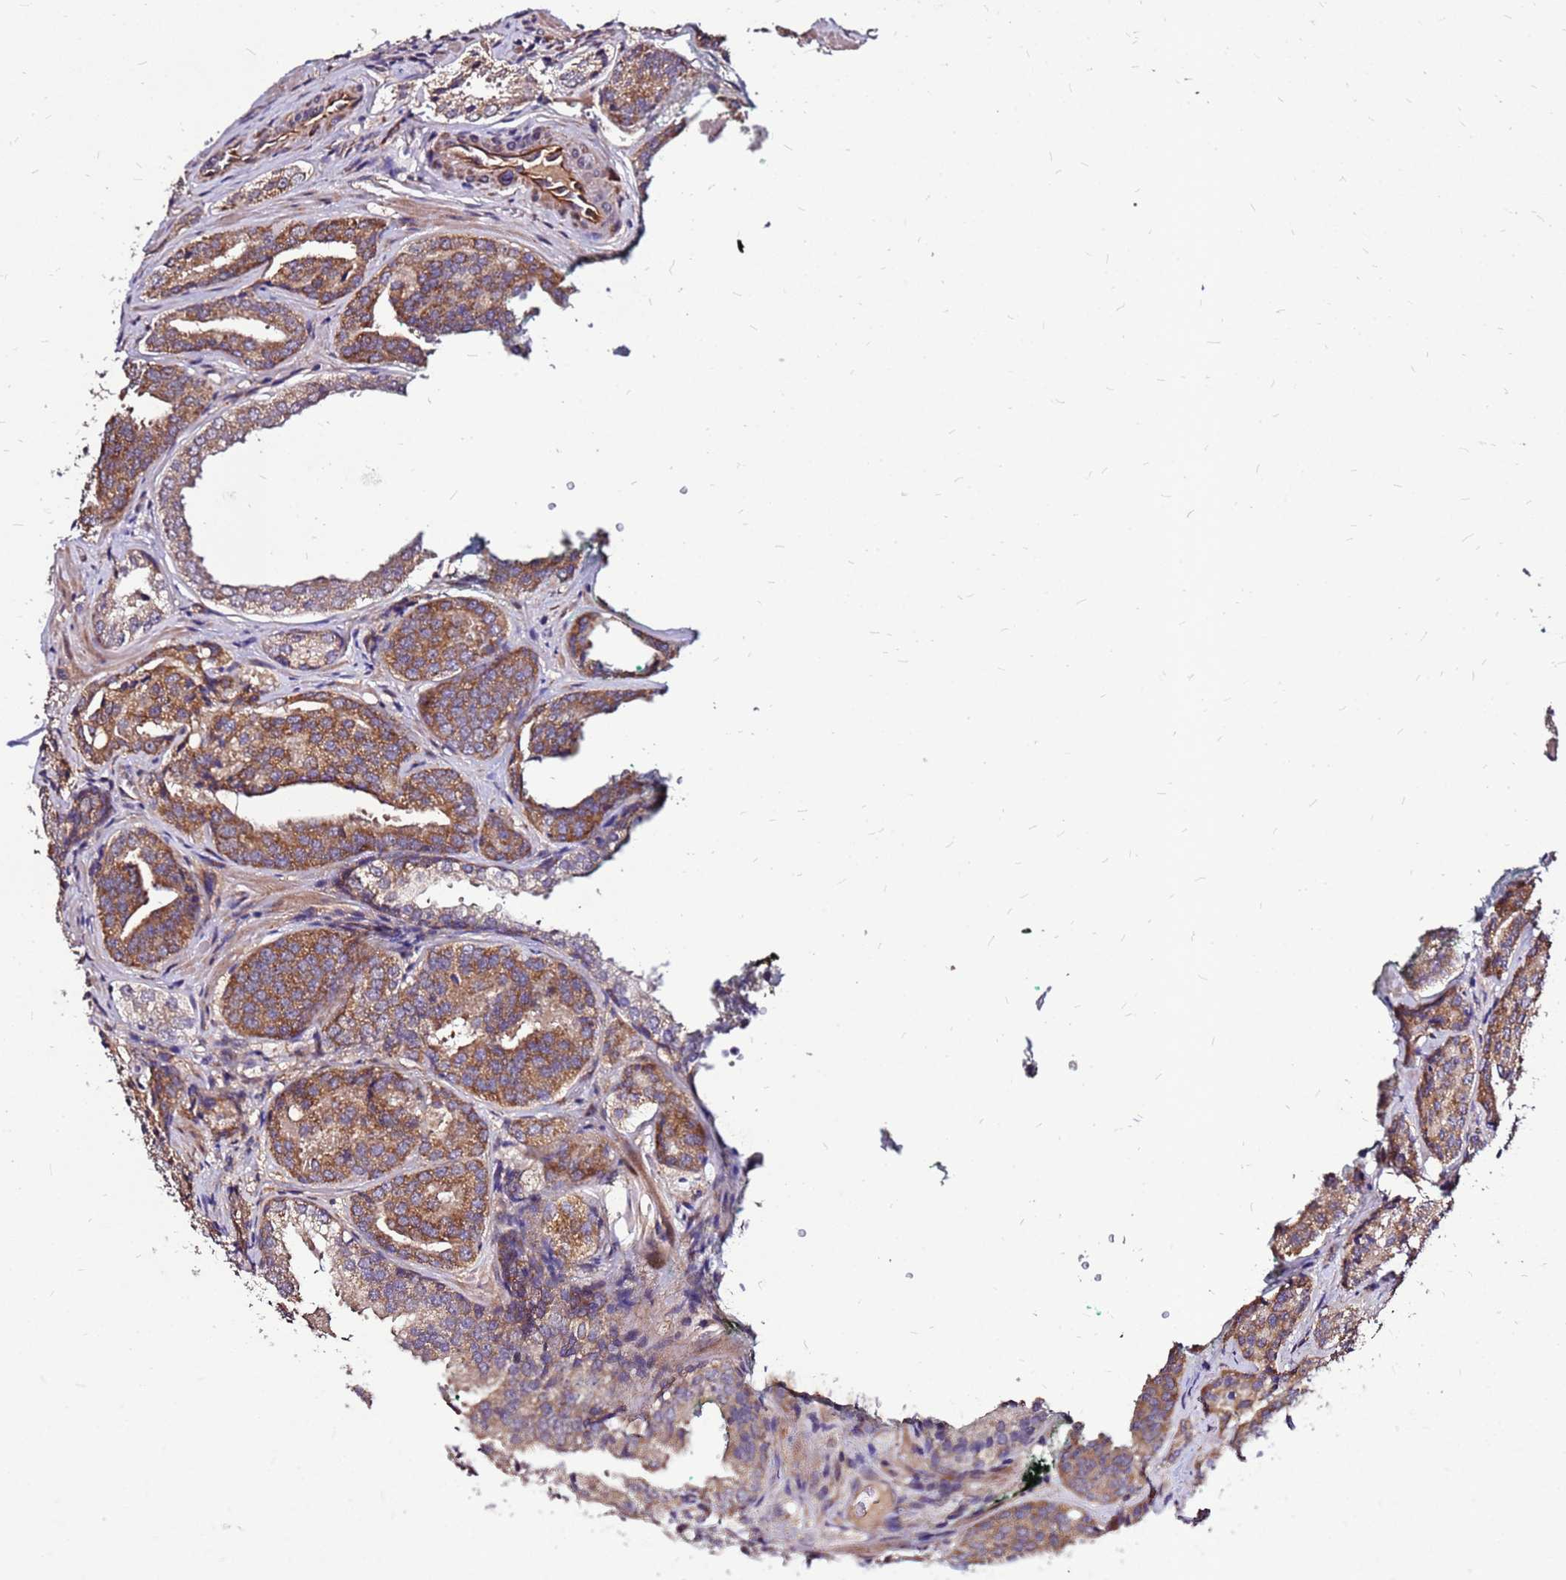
{"staining": {"intensity": "moderate", "quantity": "25%-75%", "location": "cytoplasmic/membranous"}, "tissue": "prostate cancer", "cell_type": "Tumor cells", "image_type": "cancer", "snomed": [{"axis": "morphology", "description": "Adenocarcinoma, Low grade"}, {"axis": "topography", "description": "Prostate"}], "caption": "Immunohistochemistry staining of prostate cancer (low-grade adenocarcinoma), which reveals medium levels of moderate cytoplasmic/membranous staining in about 25%-75% of tumor cells indicating moderate cytoplasmic/membranous protein expression. The staining was performed using DAB (3,3'-diaminobenzidine) (brown) for protein detection and nuclei were counterstained in hematoxylin (blue).", "gene": "ARHGEF5", "patient": {"sex": "male", "age": 60}}